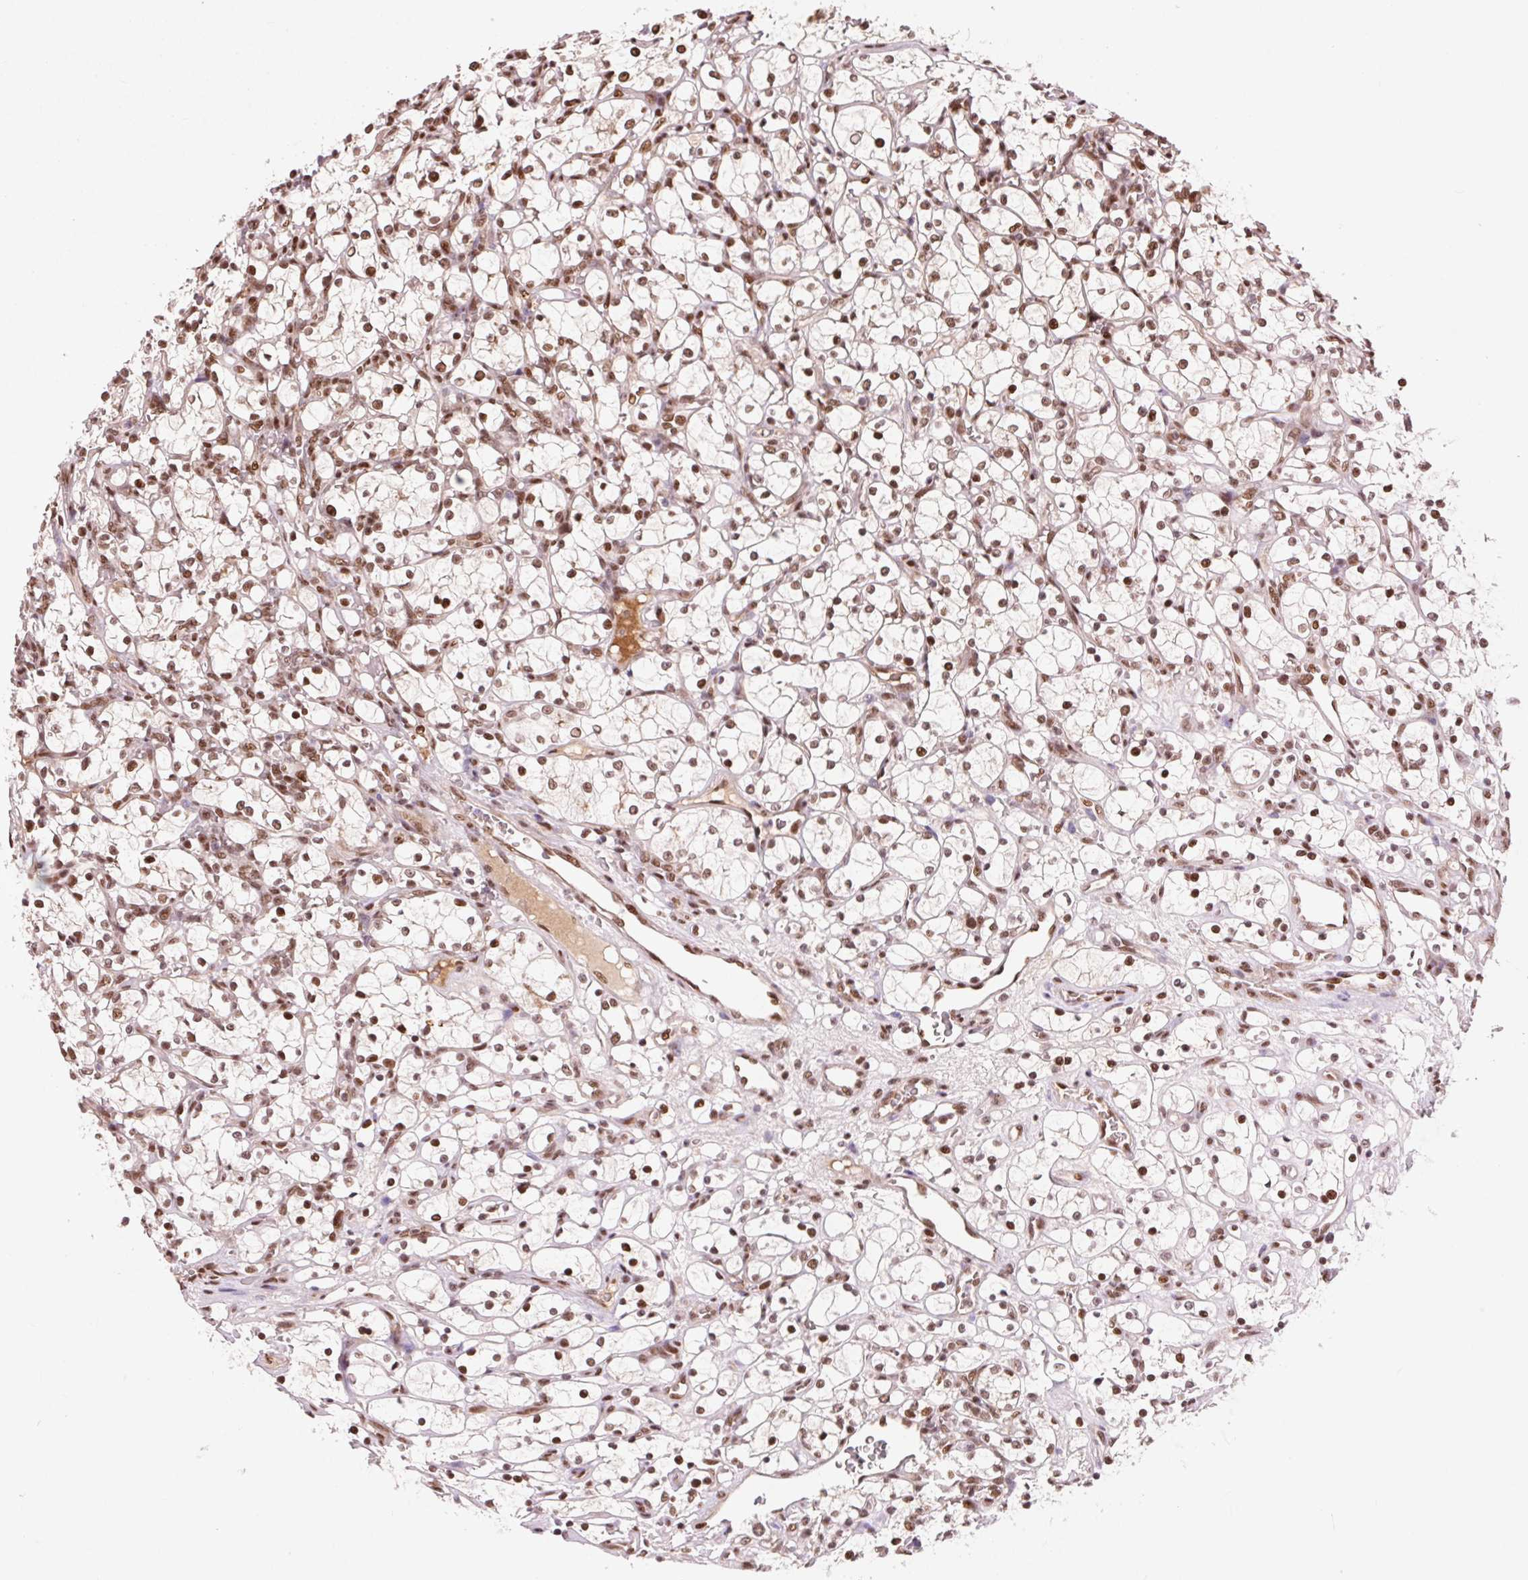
{"staining": {"intensity": "moderate", "quantity": ">75%", "location": "nuclear"}, "tissue": "renal cancer", "cell_type": "Tumor cells", "image_type": "cancer", "snomed": [{"axis": "morphology", "description": "Adenocarcinoma, NOS"}, {"axis": "topography", "description": "Kidney"}], "caption": "A brown stain labels moderate nuclear staining of a protein in human renal adenocarcinoma tumor cells.", "gene": "RAD23A", "patient": {"sex": "female", "age": 69}}